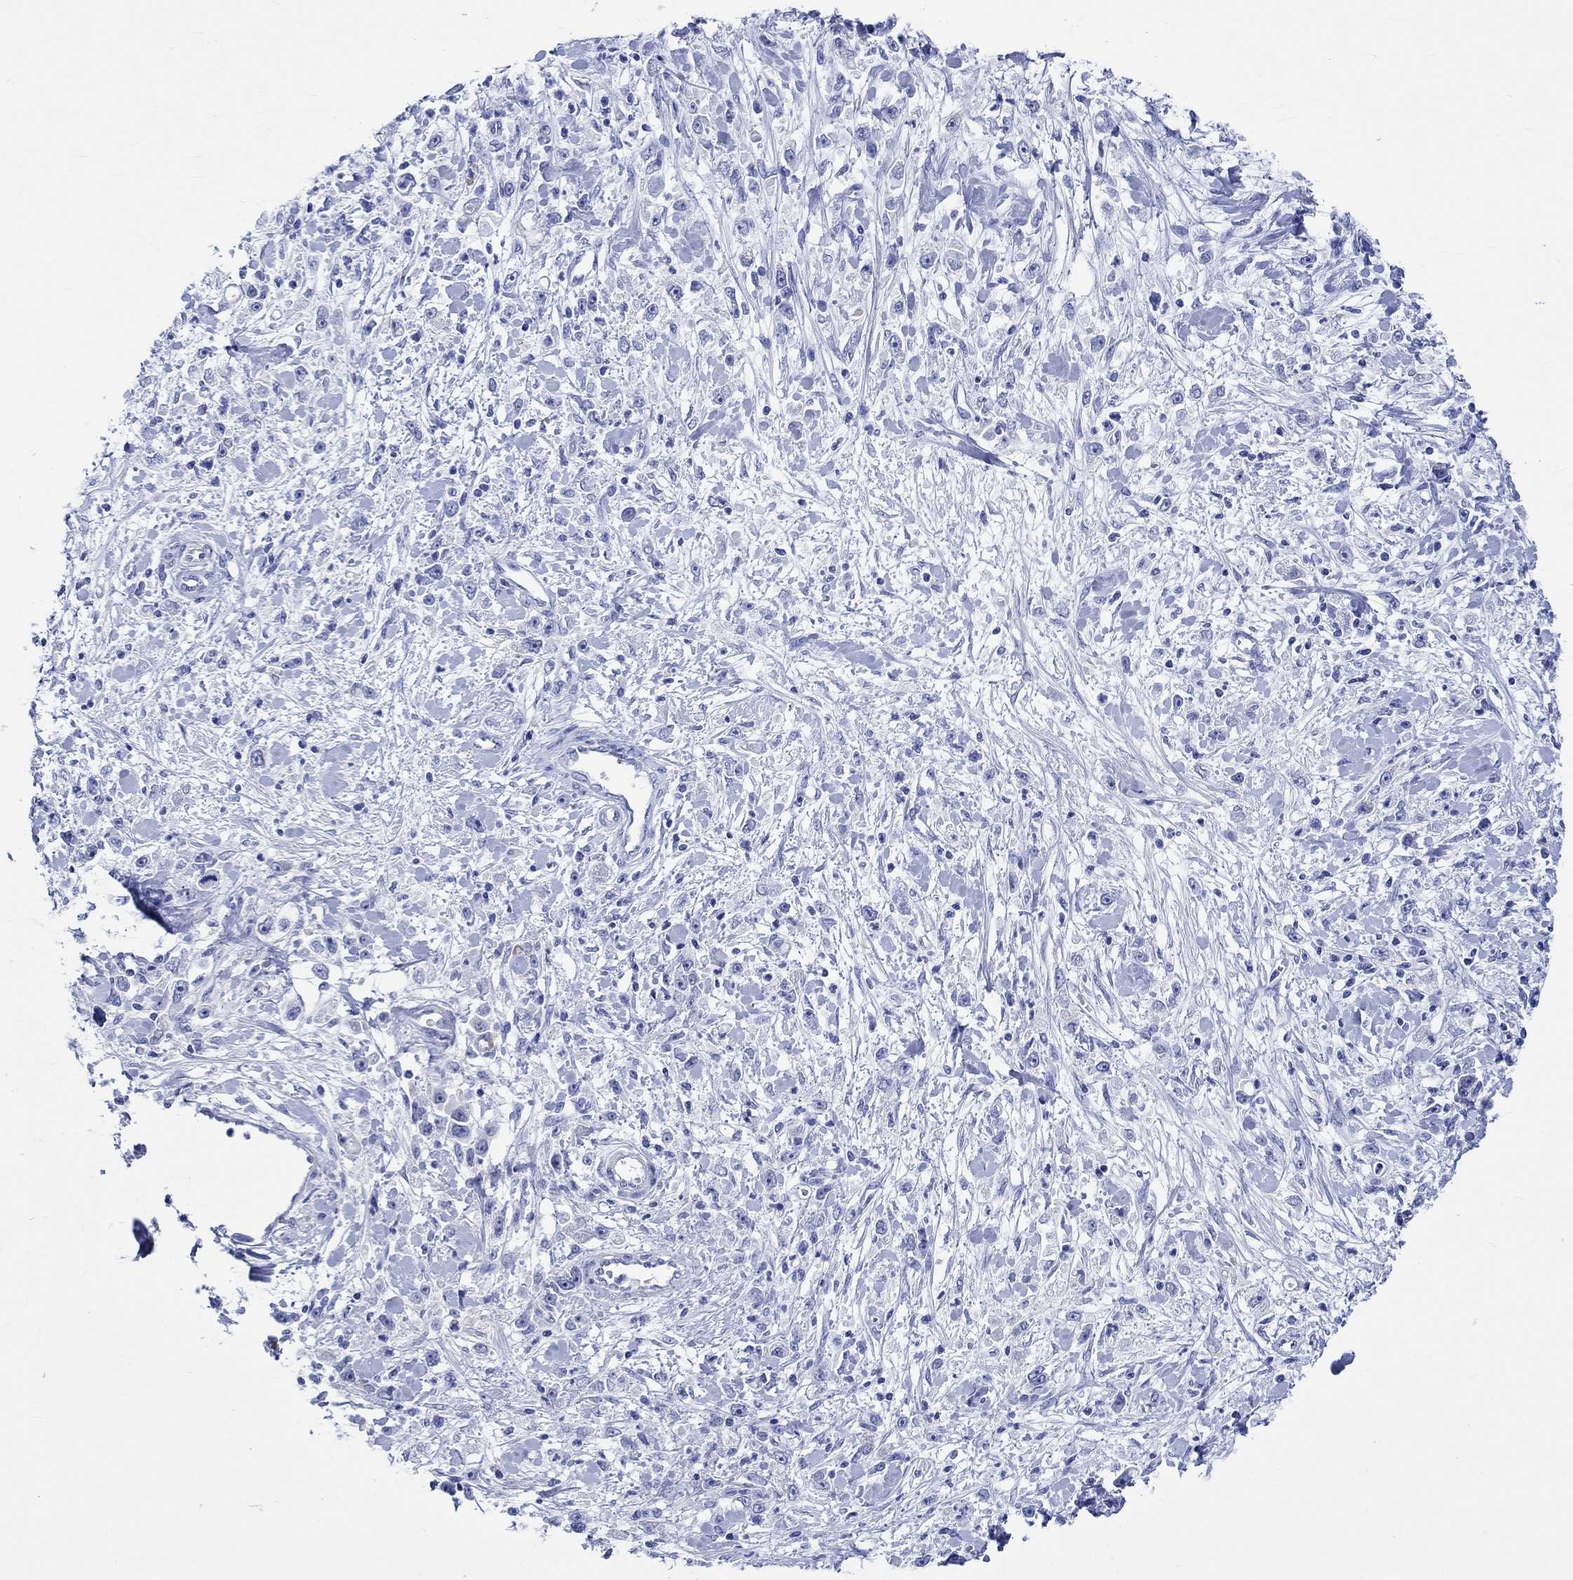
{"staining": {"intensity": "negative", "quantity": "none", "location": "none"}, "tissue": "stomach cancer", "cell_type": "Tumor cells", "image_type": "cancer", "snomed": [{"axis": "morphology", "description": "Adenocarcinoma, NOS"}, {"axis": "topography", "description": "Stomach"}], "caption": "An image of adenocarcinoma (stomach) stained for a protein demonstrates no brown staining in tumor cells. (DAB (3,3'-diaminobenzidine) immunohistochemistry (IHC) visualized using brightfield microscopy, high magnification).", "gene": "KLHL33", "patient": {"sex": "female", "age": 59}}